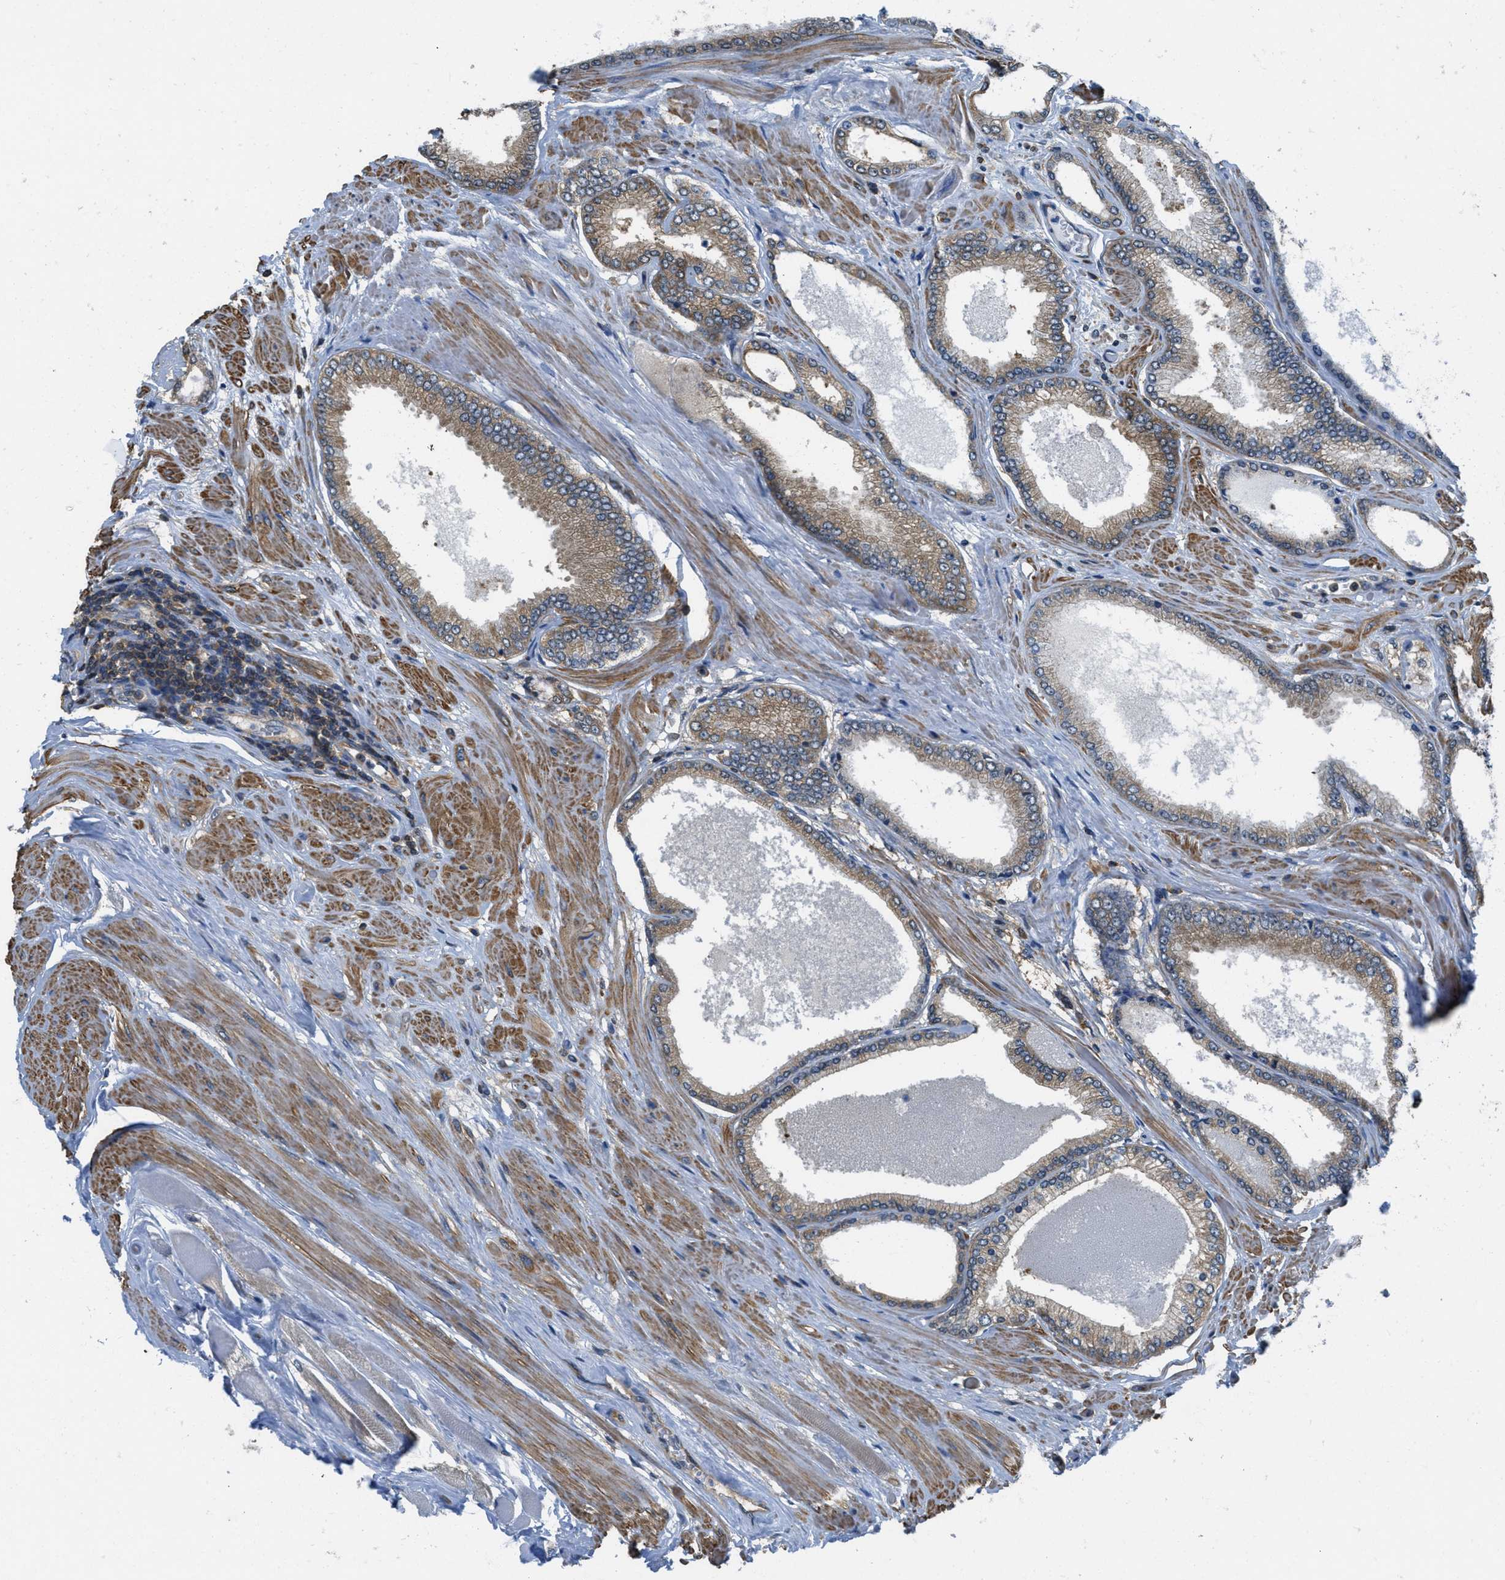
{"staining": {"intensity": "moderate", "quantity": ">75%", "location": "cytoplasmic/membranous"}, "tissue": "prostate cancer", "cell_type": "Tumor cells", "image_type": "cancer", "snomed": [{"axis": "morphology", "description": "Adenocarcinoma, High grade"}, {"axis": "topography", "description": "Prostate"}], "caption": "Protein expression analysis of human prostate high-grade adenocarcinoma reveals moderate cytoplasmic/membranous staining in approximately >75% of tumor cells. (brown staining indicates protein expression, while blue staining denotes nuclei).", "gene": "PIP5K1C", "patient": {"sex": "male", "age": 61}}